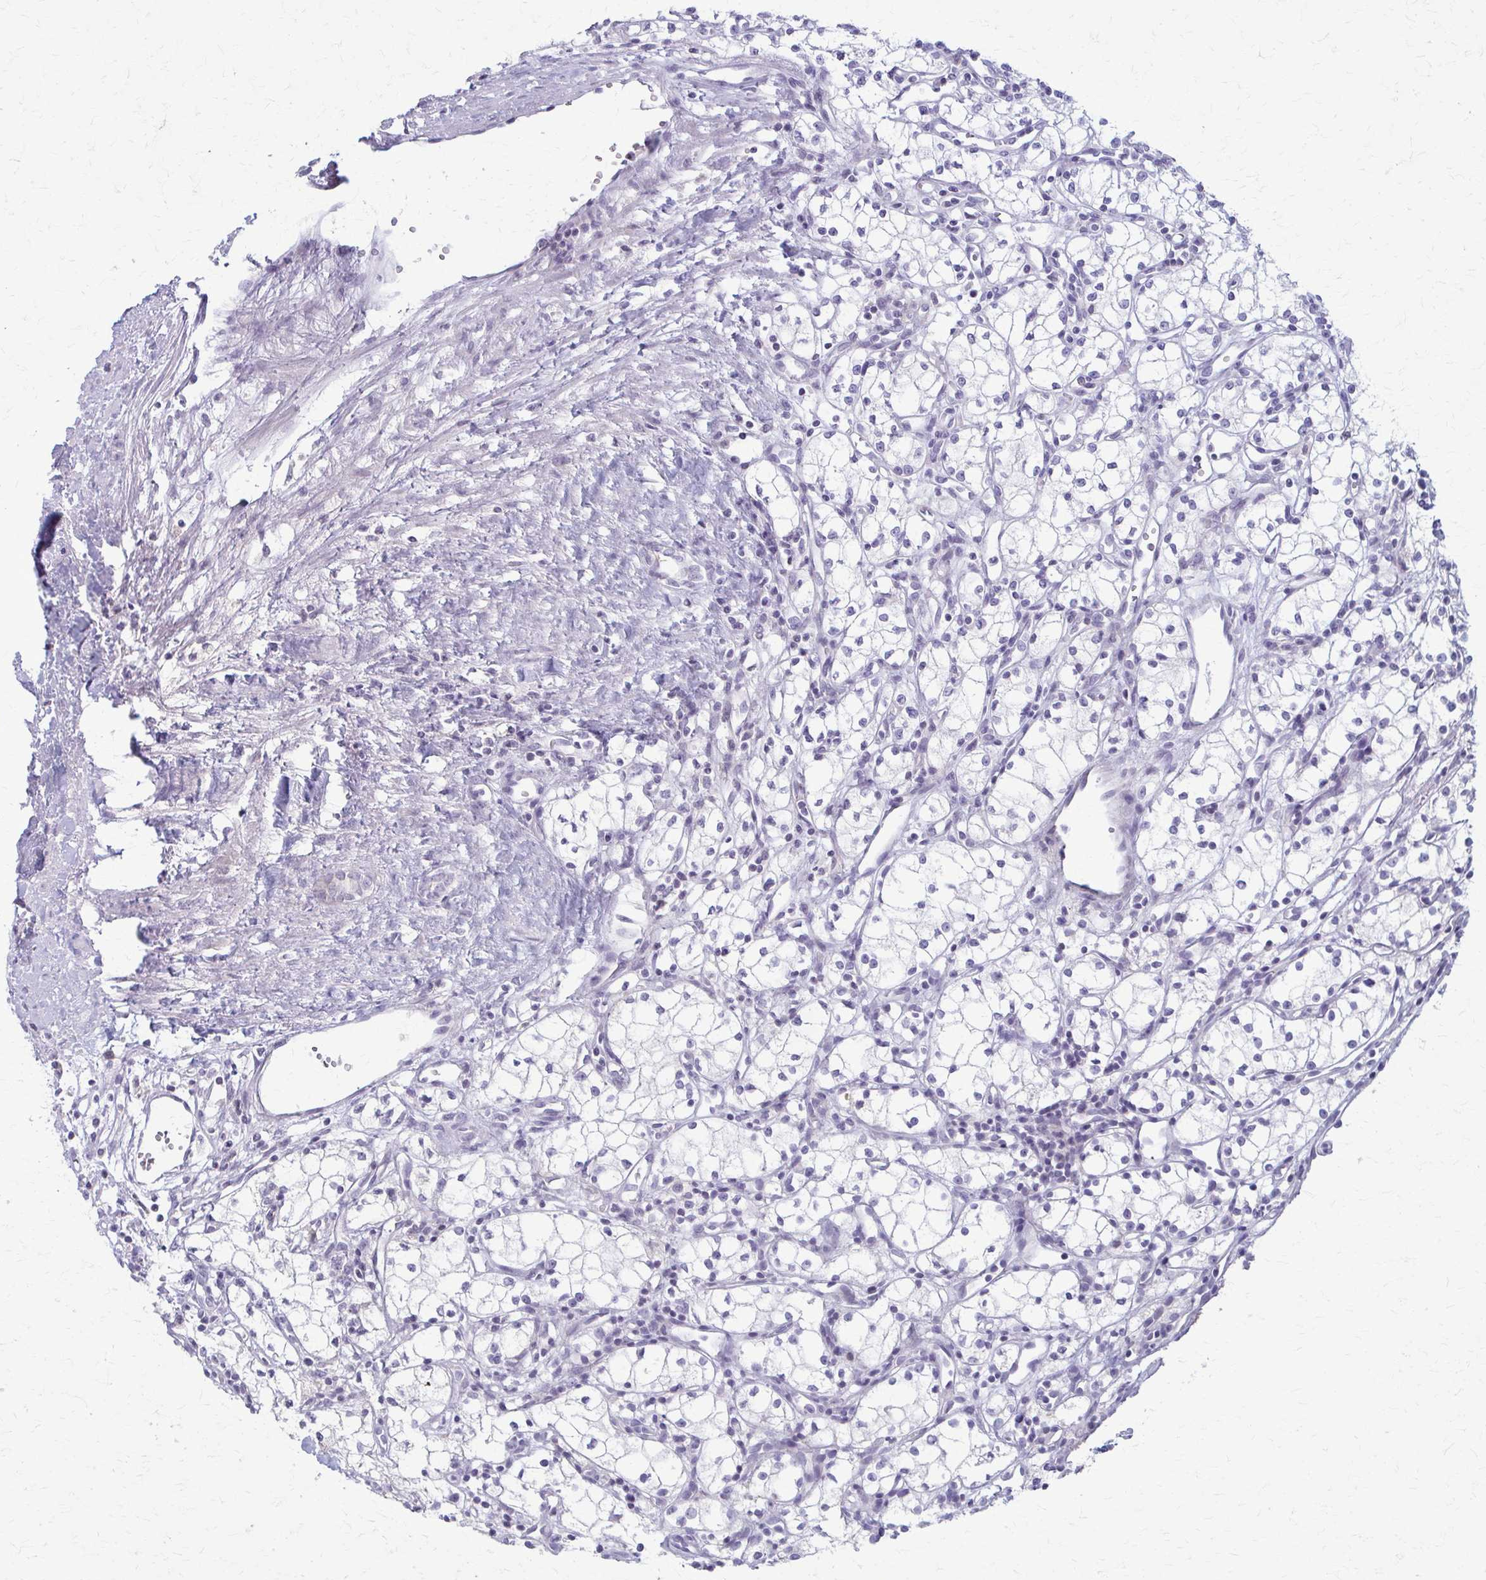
{"staining": {"intensity": "negative", "quantity": "none", "location": "none"}, "tissue": "renal cancer", "cell_type": "Tumor cells", "image_type": "cancer", "snomed": [{"axis": "morphology", "description": "Adenocarcinoma, NOS"}, {"axis": "topography", "description": "Kidney"}], "caption": "An IHC photomicrograph of renal adenocarcinoma is shown. There is no staining in tumor cells of renal adenocarcinoma. (DAB (3,3'-diaminobenzidine) immunohistochemistry visualized using brightfield microscopy, high magnification).", "gene": "LDLRAP1", "patient": {"sex": "male", "age": 59}}